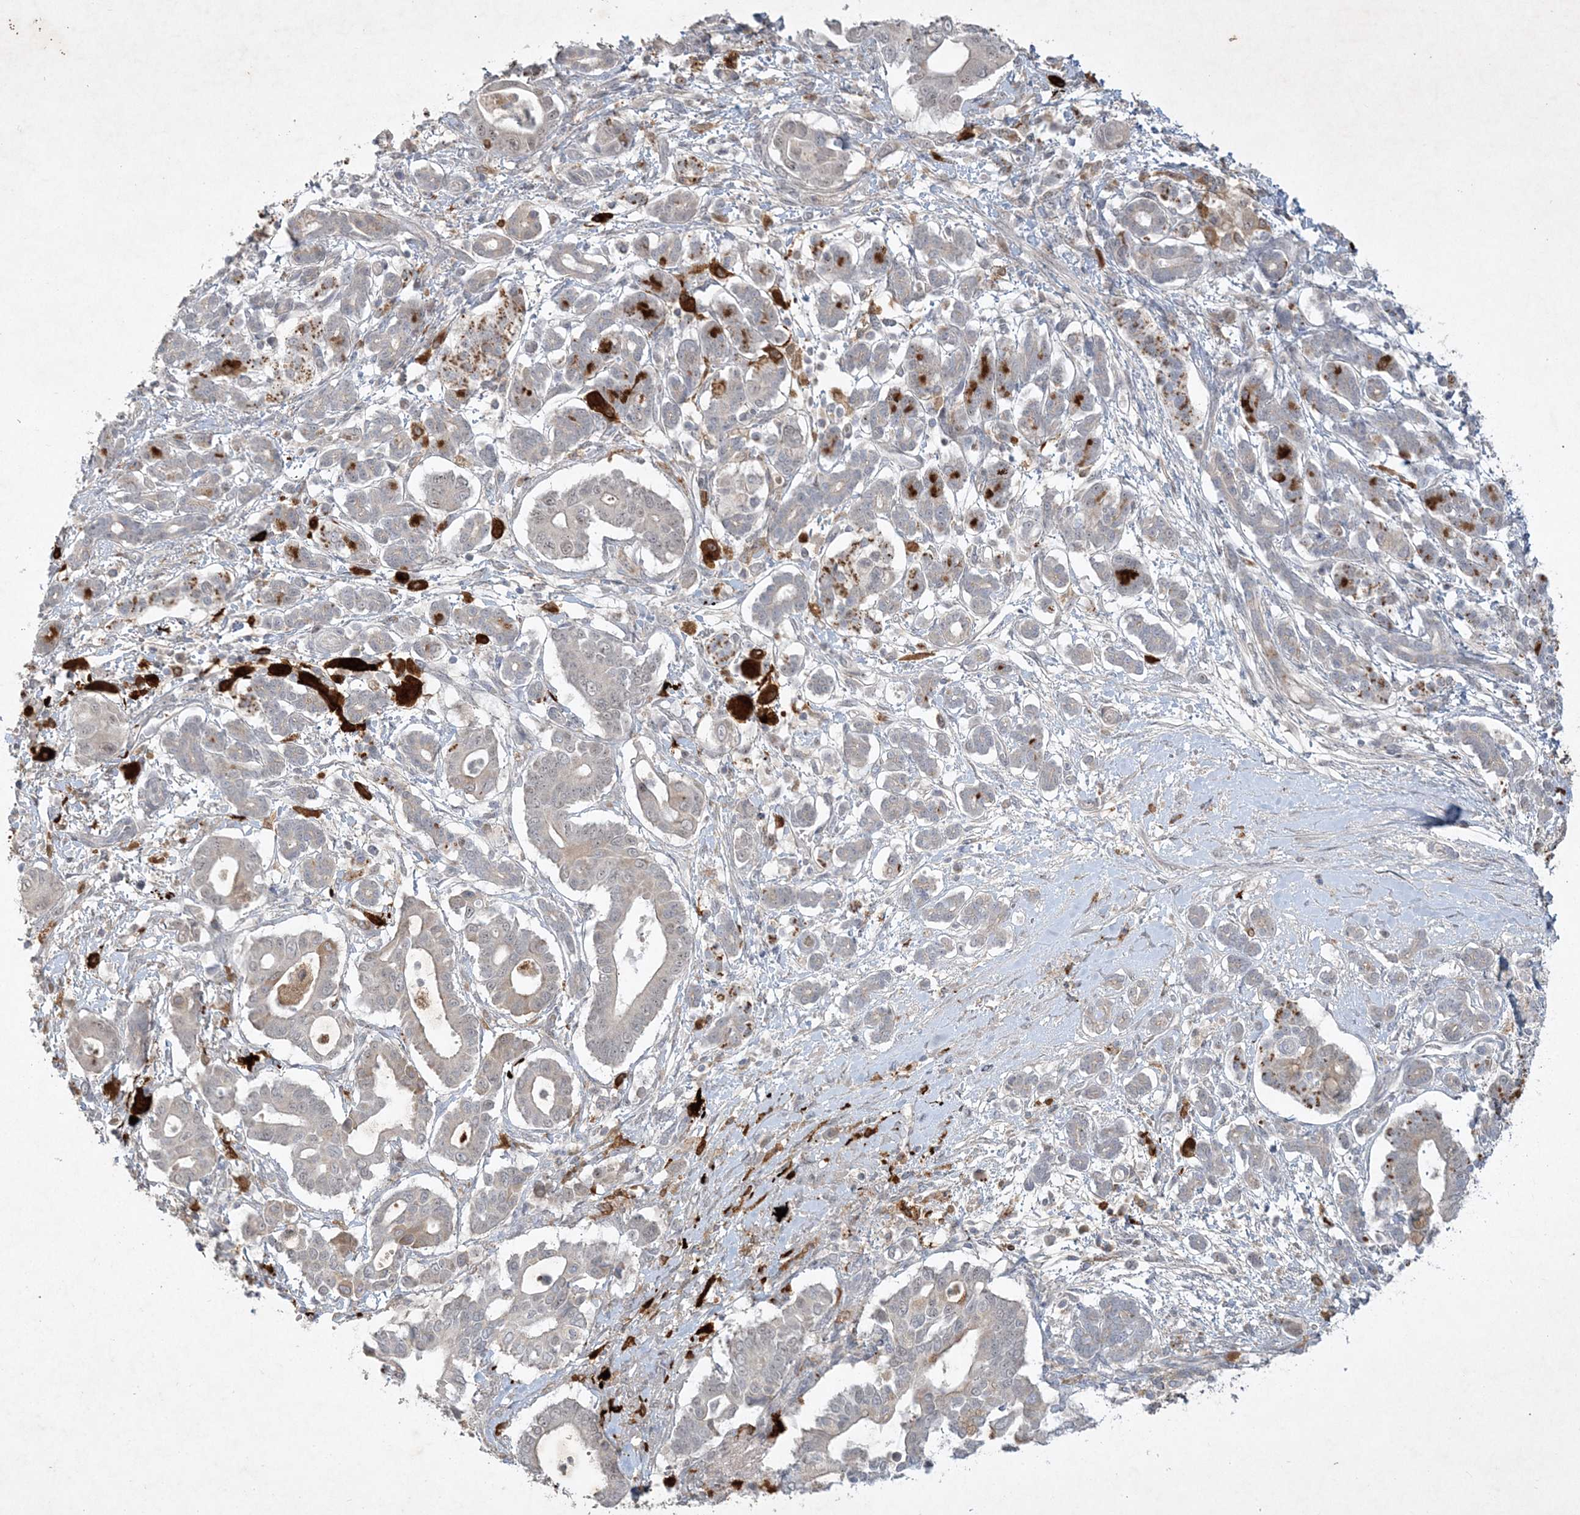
{"staining": {"intensity": "weak", "quantity": "<25%", "location": "cytoplasmic/membranous"}, "tissue": "pancreatic cancer", "cell_type": "Tumor cells", "image_type": "cancer", "snomed": [{"axis": "morphology", "description": "Adenocarcinoma, NOS"}, {"axis": "topography", "description": "Pancreas"}], "caption": "An immunohistochemistry (IHC) image of pancreatic adenocarcinoma is shown. There is no staining in tumor cells of pancreatic adenocarcinoma.", "gene": "THG1L", "patient": {"sex": "male", "age": 68}}